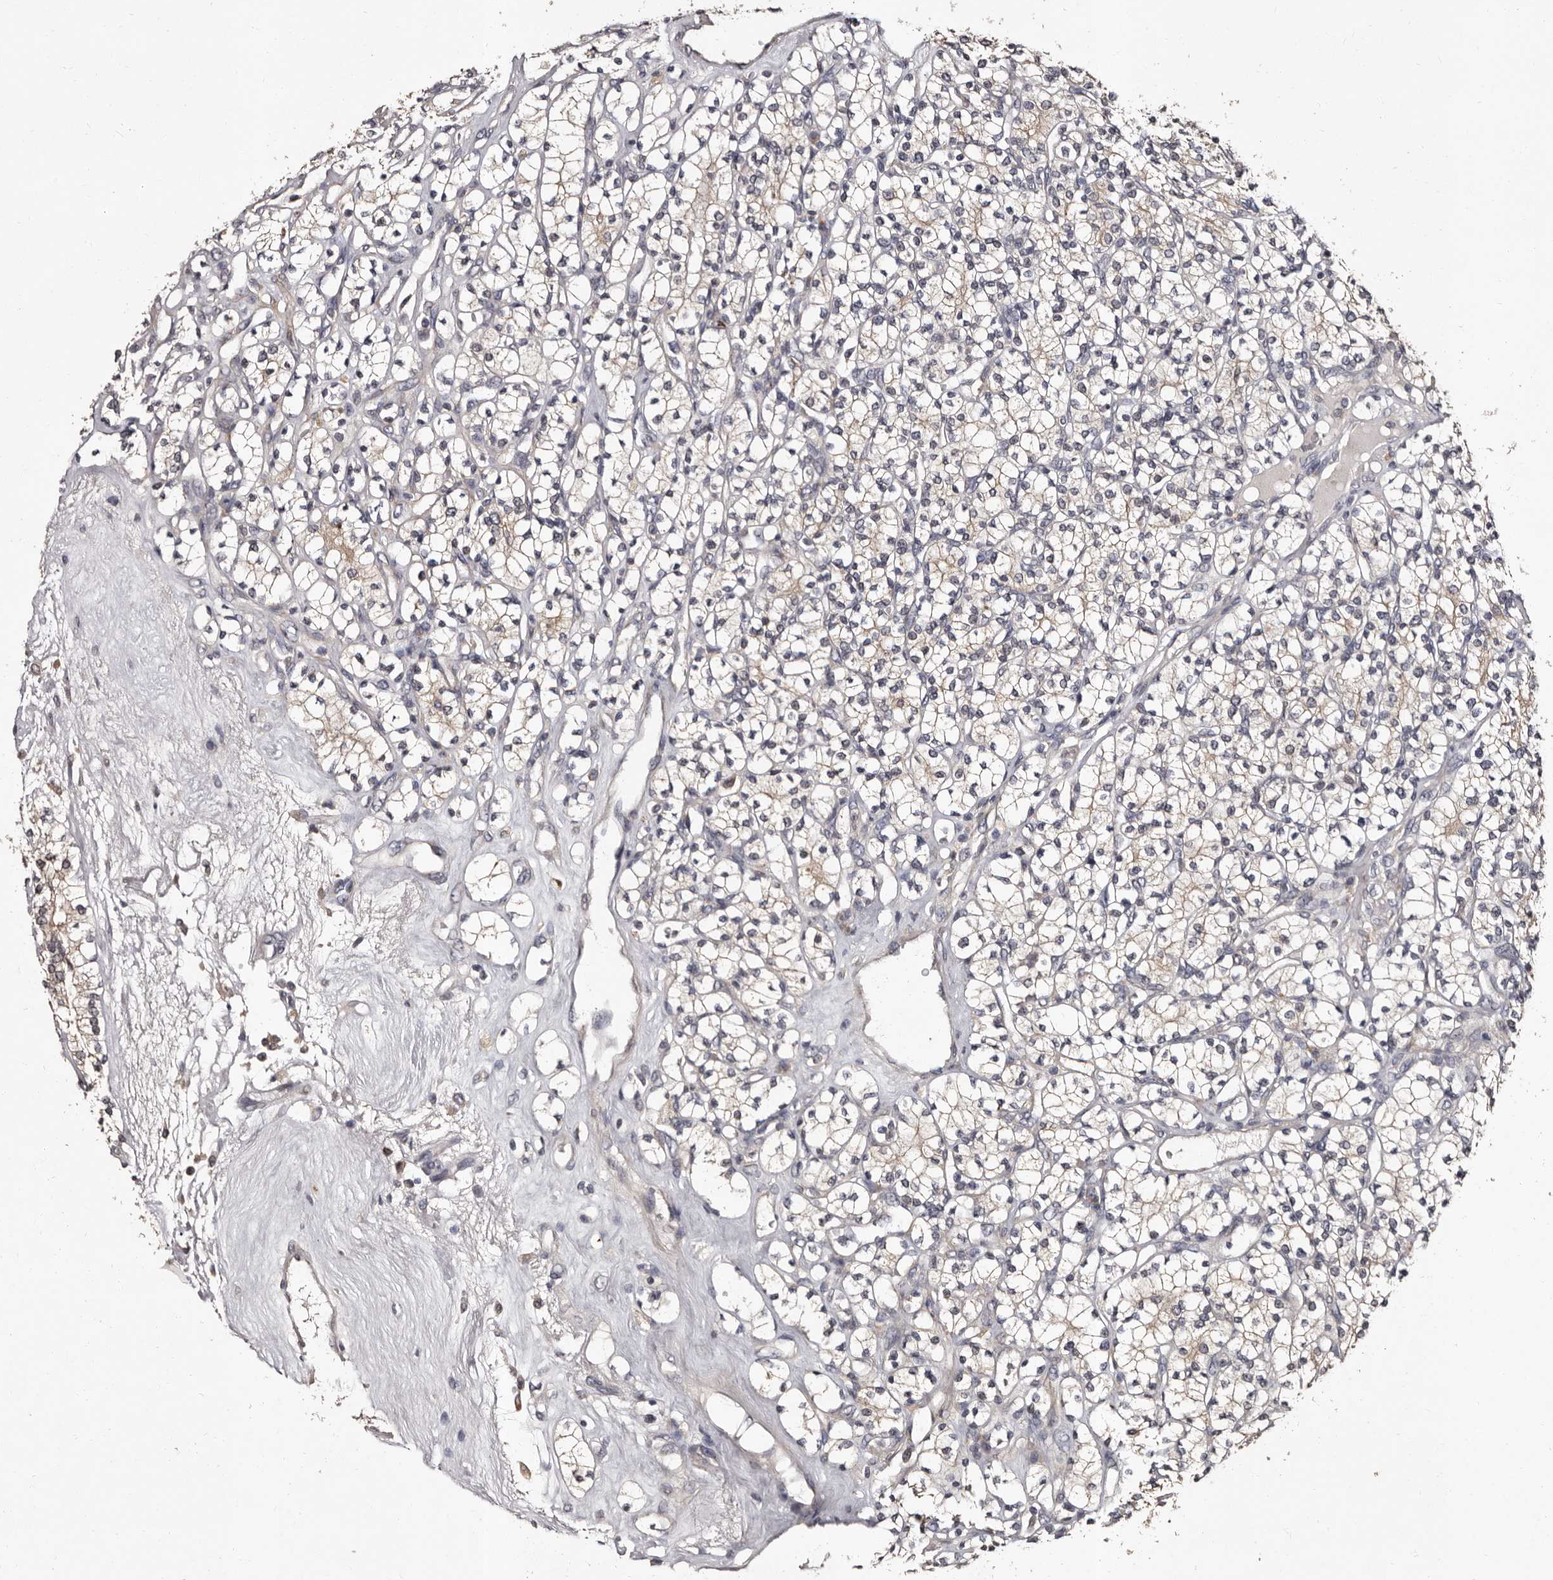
{"staining": {"intensity": "weak", "quantity": "<25%", "location": "cytoplasmic/membranous"}, "tissue": "renal cancer", "cell_type": "Tumor cells", "image_type": "cancer", "snomed": [{"axis": "morphology", "description": "Adenocarcinoma, NOS"}, {"axis": "topography", "description": "Kidney"}], "caption": "Immunohistochemistry image of neoplastic tissue: human adenocarcinoma (renal) stained with DAB (3,3'-diaminobenzidine) reveals no significant protein staining in tumor cells.", "gene": "FAM91A1", "patient": {"sex": "male", "age": 77}}